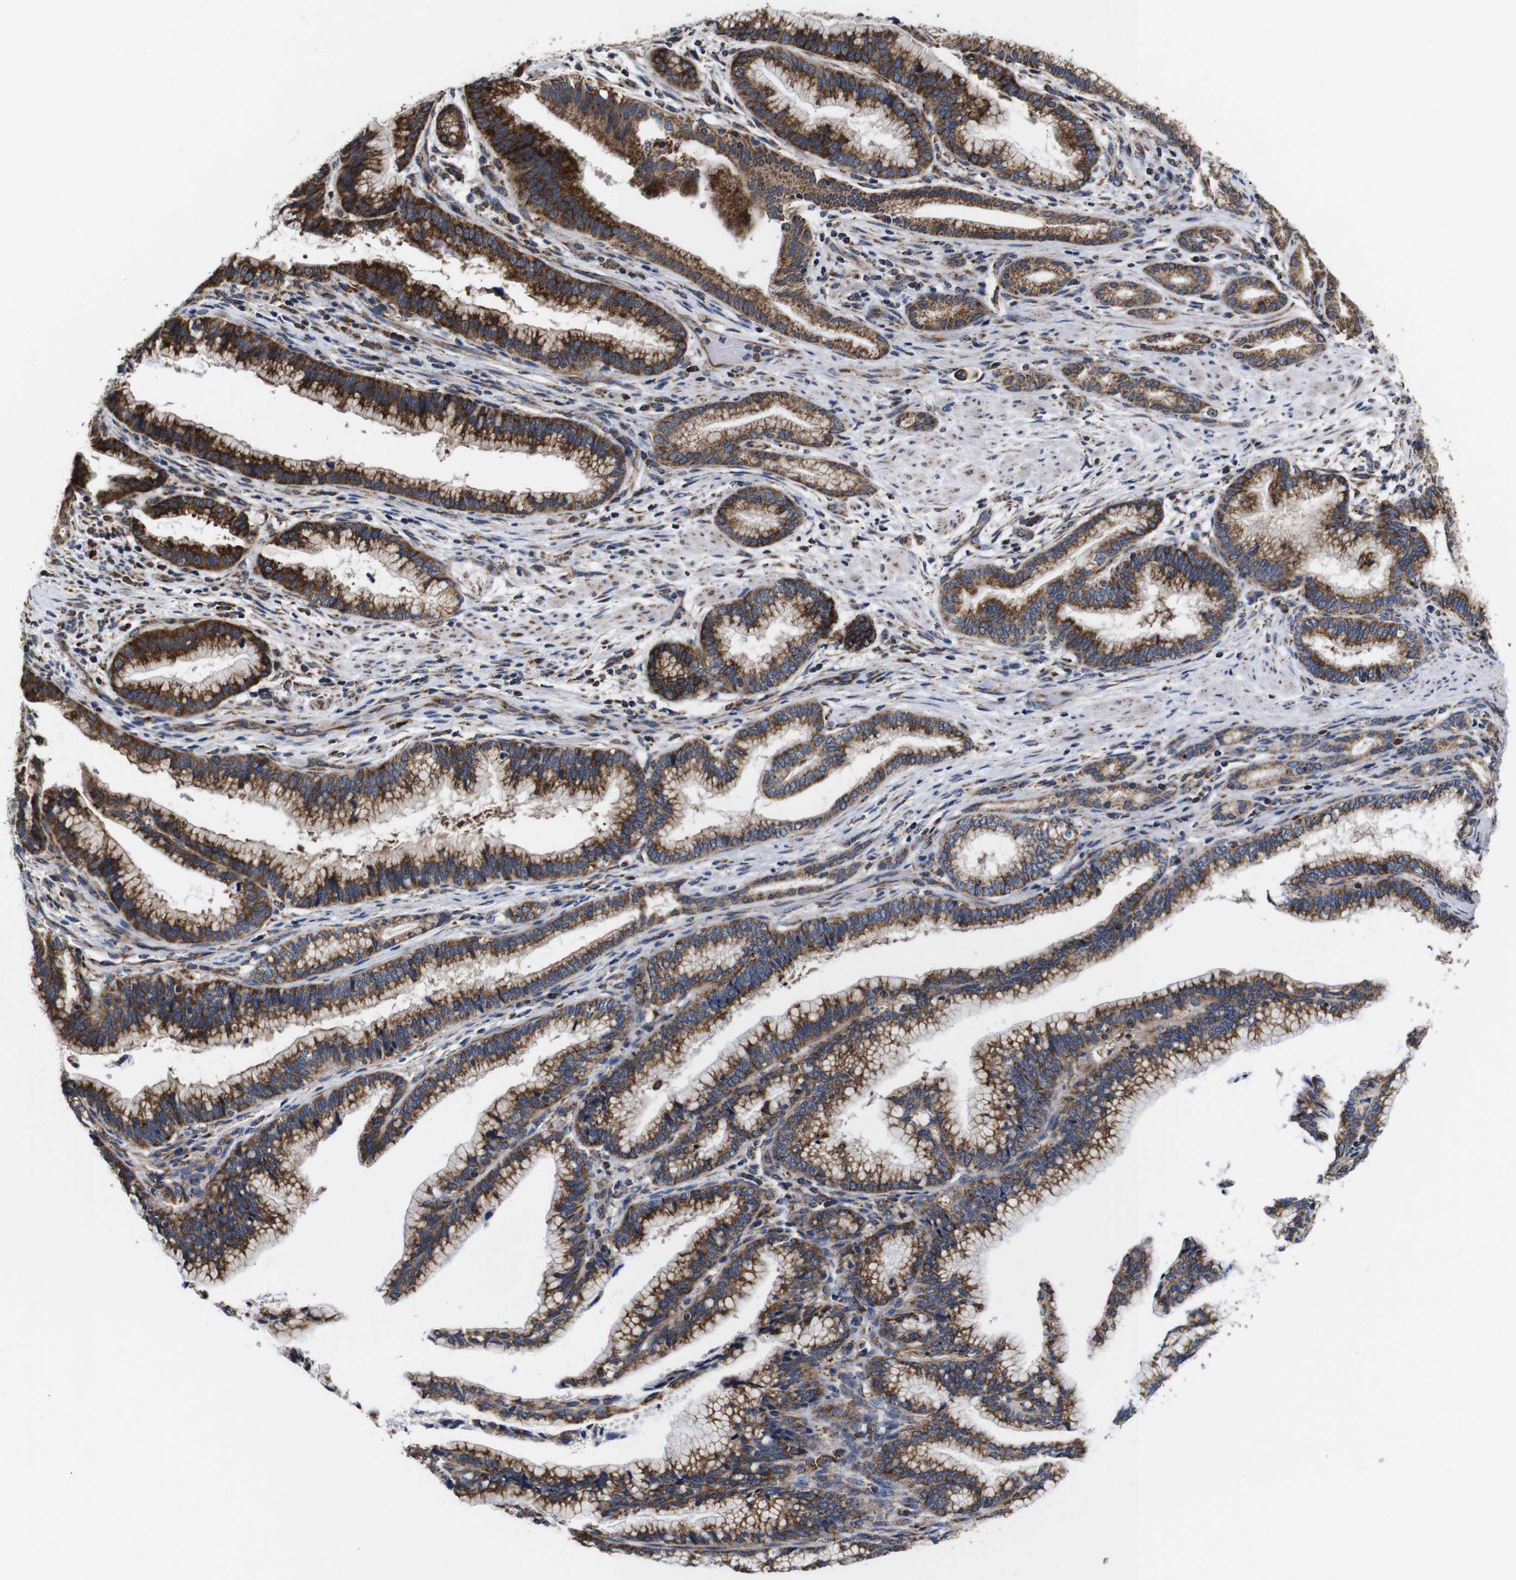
{"staining": {"intensity": "moderate", "quantity": ">75%", "location": "cytoplasmic/membranous"}, "tissue": "pancreatic cancer", "cell_type": "Tumor cells", "image_type": "cancer", "snomed": [{"axis": "morphology", "description": "Adenocarcinoma, NOS"}, {"axis": "topography", "description": "Pancreas"}], "caption": "An immunohistochemistry micrograph of neoplastic tissue is shown. Protein staining in brown shows moderate cytoplasmic/membranous positivity in pancreatic cancer within tumor cells.", "gene": "C17orf80", "patient": {"sex": "female", "age": 64}}